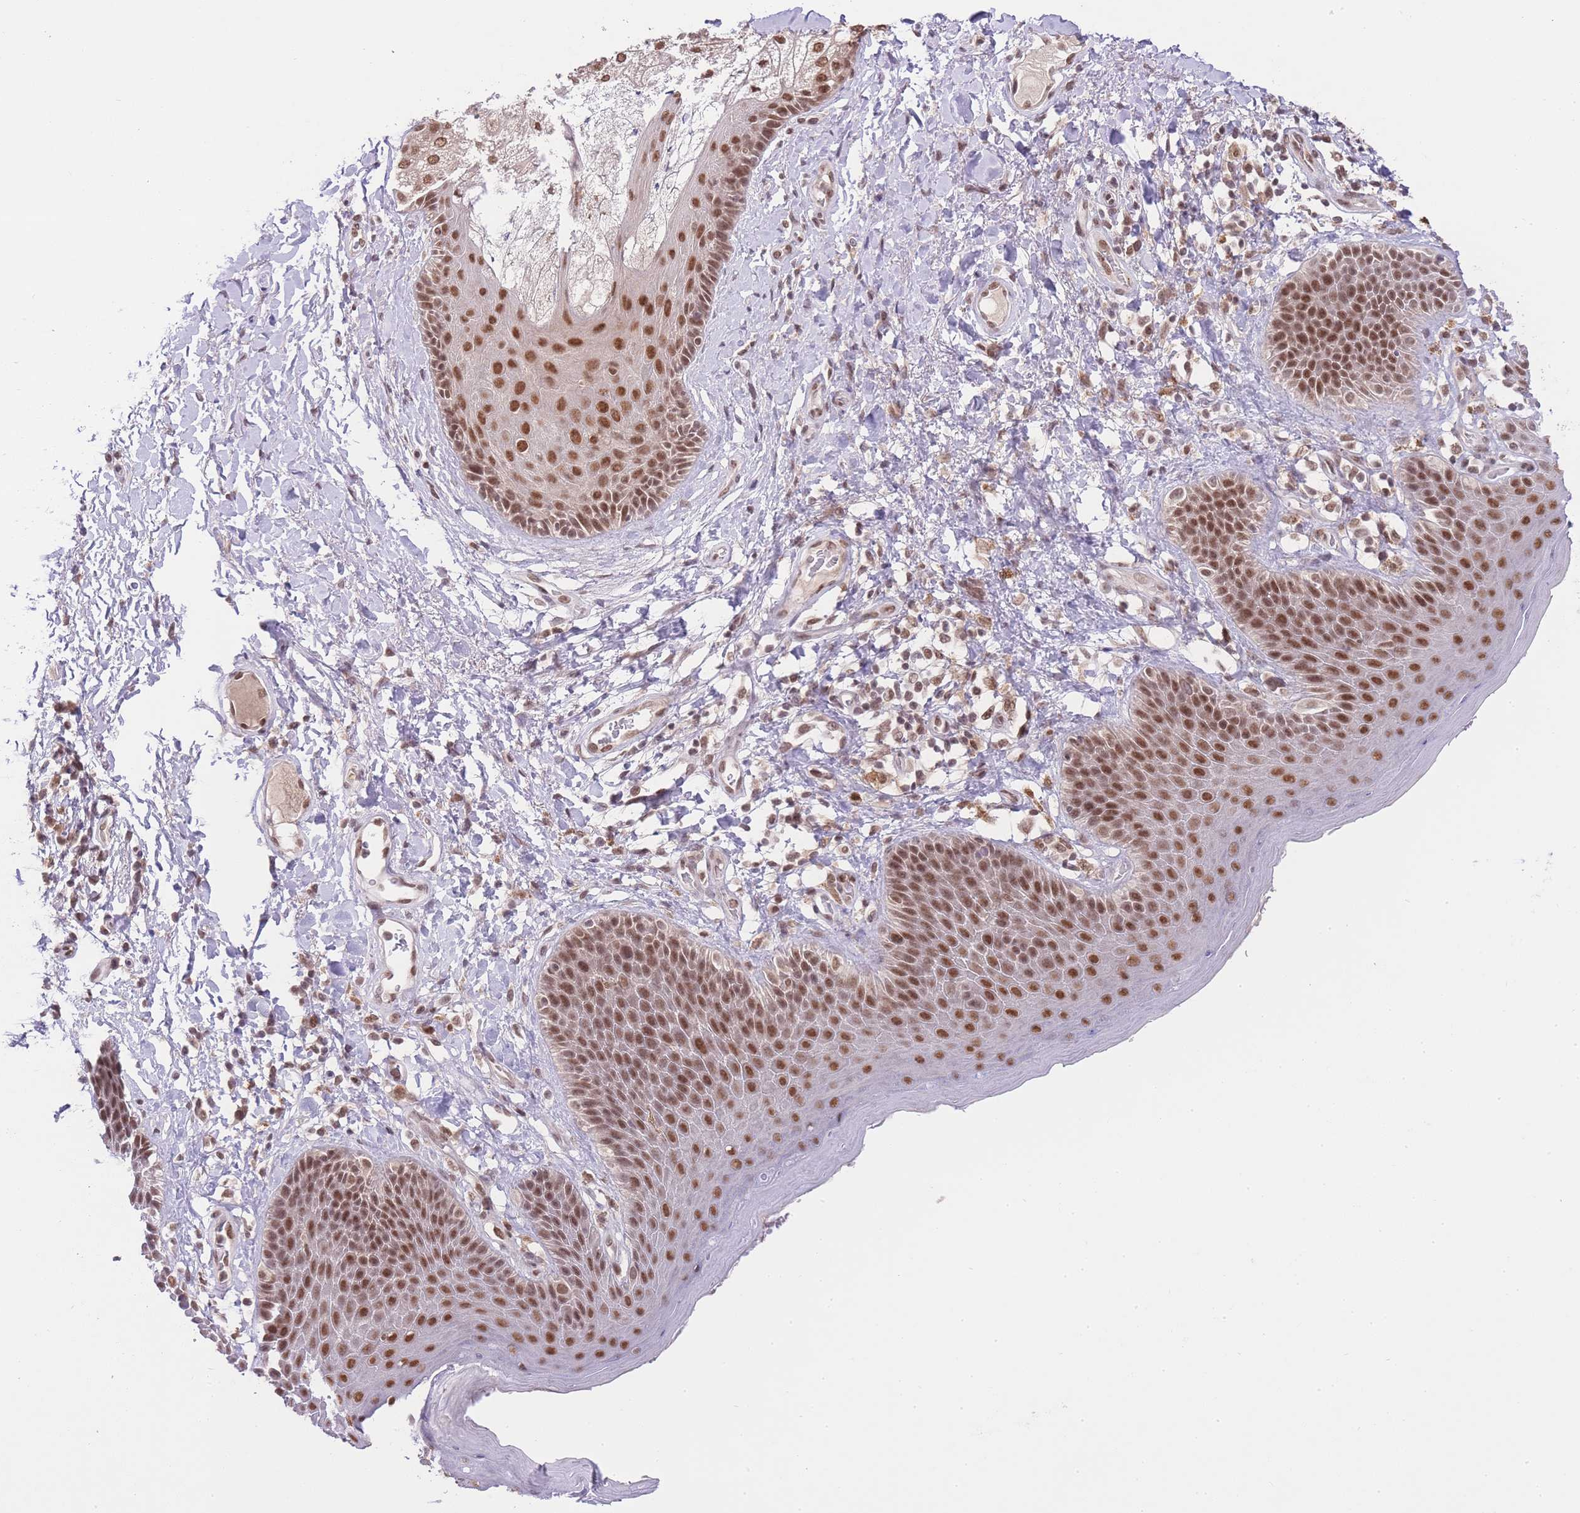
{"staining": {"intensity": "moderate", "quantity": ">75%", "location": "nuclear"}, "tissue": "skin", "cell_type": "Epidermal cells", "image_type": "normal", "snomed": [{"axis": "morphology", "description": "Normal tissue, NOS"}, {"axis": "topography", "description": "Anal"}], "caption": "Immunohistochemistry image of unremarkable skin stained for a protein (brown), which reveals medium levels of moderate nuclear staining in approximately >75% of epidermal cells.", "gene": "TMED3", "patient": {"sex": "female", "age": 89}}